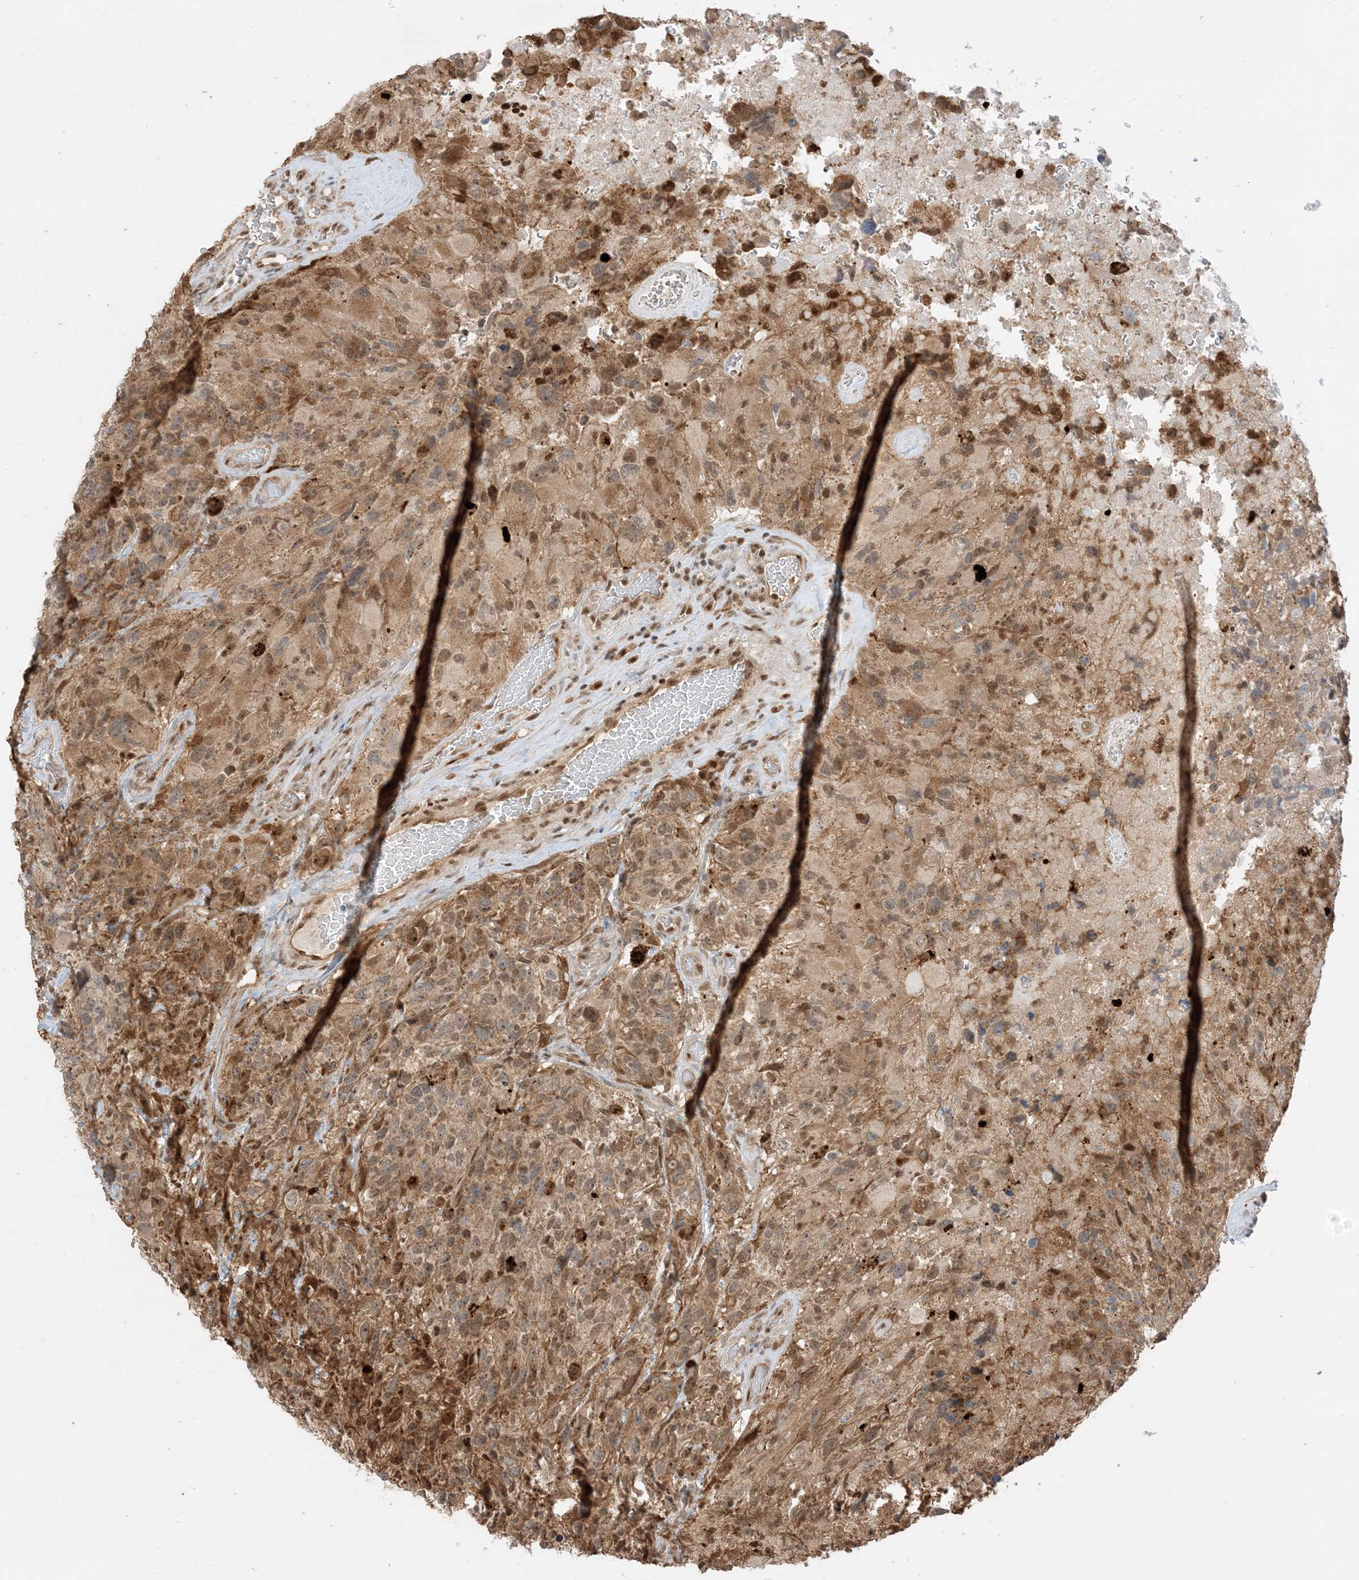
{"staining": {"intensity": "weak", "quantity": "25%-75%", "location": "cytoplasmic/membranous"}, "tissue": "glioma", "cell_type": "Tumor cells", "image_type": "cancer", "snomed": [{"axis": "morphology", "description": "Glioma, malignant, High grade"}, {"axis": "topography", "description": "Brain"}], "caption": "Malignant glioma (high-grade) stained with IHC exhibits weak cytoplasmic/membranous staining in approximately 25%-75% of tumor cells.", "gene": "ZBTB41", "patient": {"sex": "male", "age": 69}}